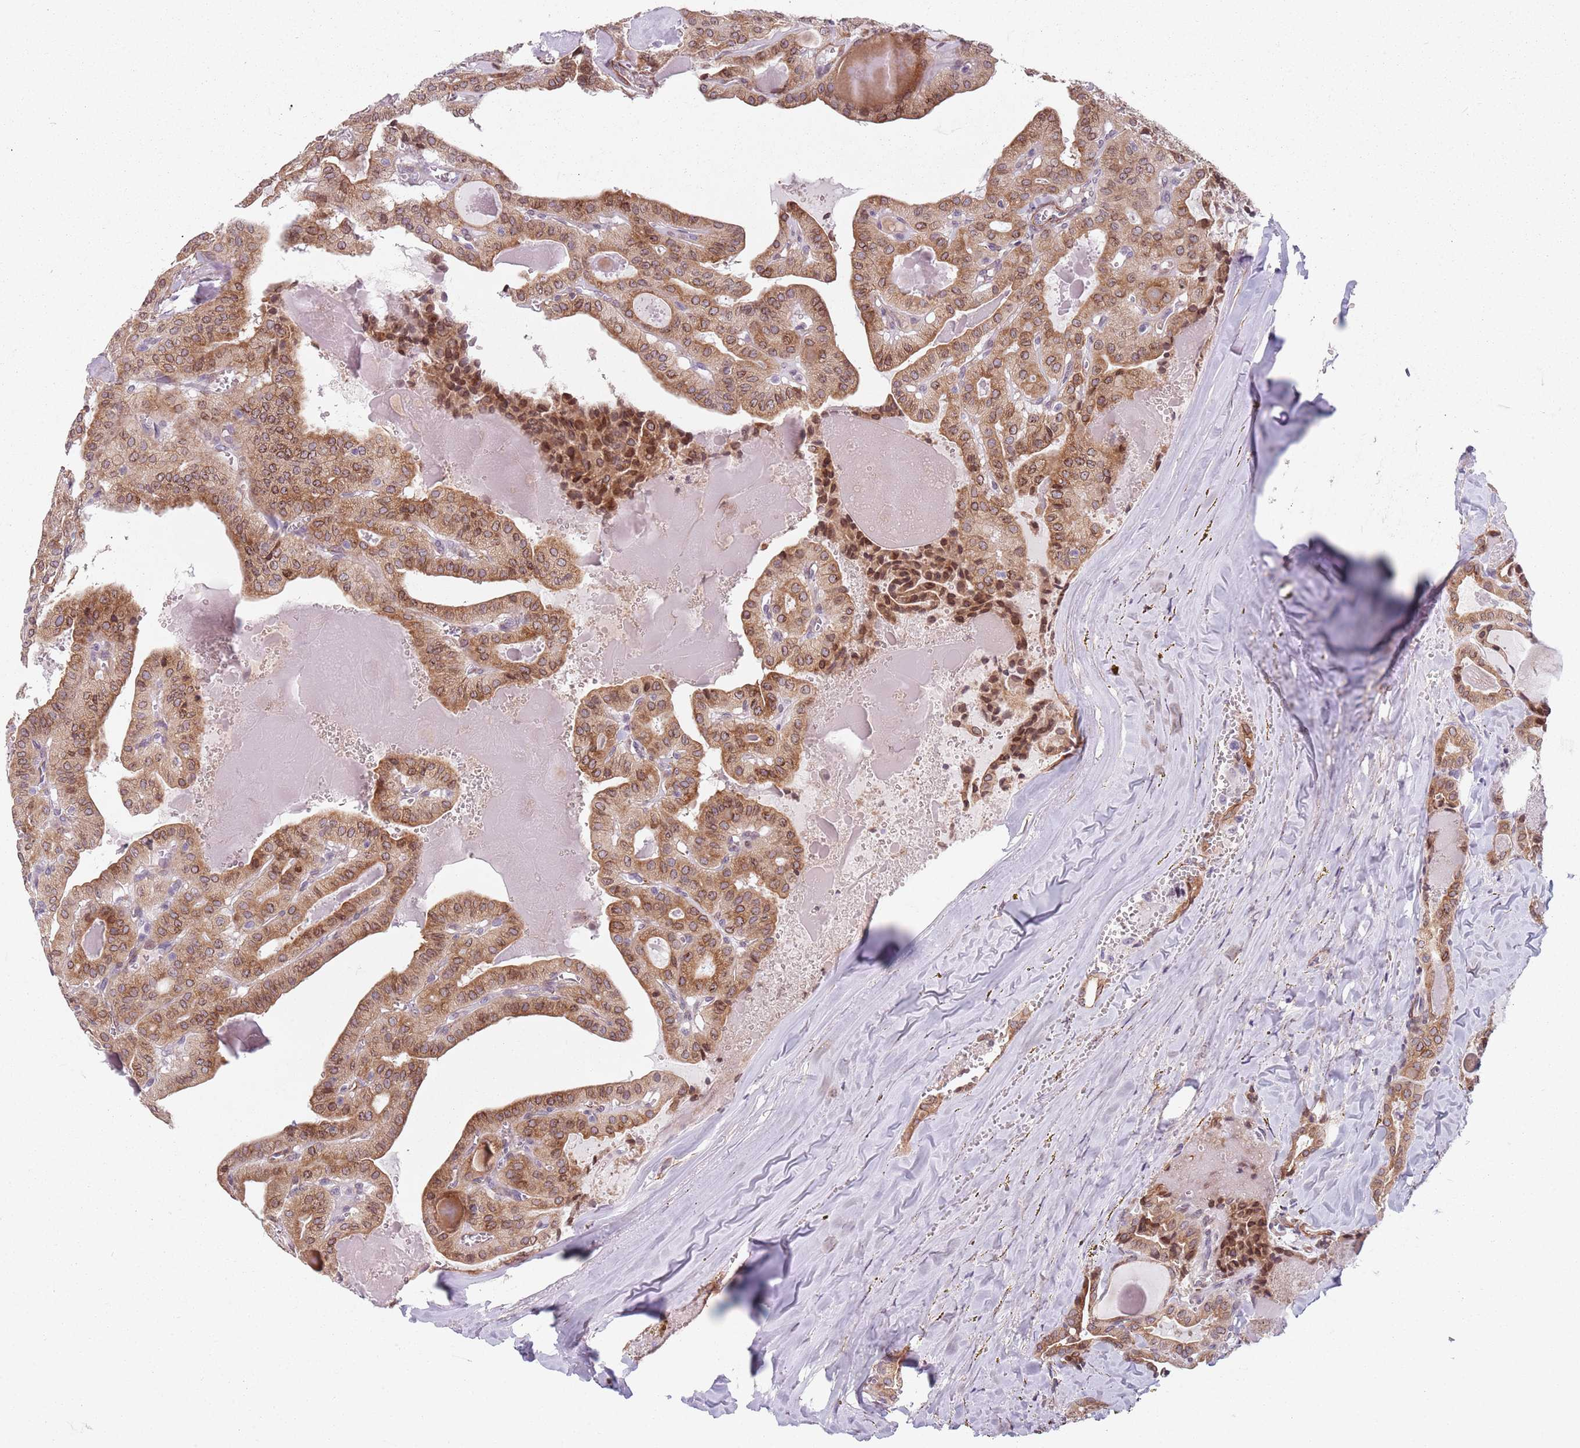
{"staining": {"intensity": "moderate", "quantity": ">75%", "location": "cytoplasmic/membranous"}, "tissue": "thyroid cancer", "cell_type": "Tumor cells", "image_type": "cancer", "snomed": [{"axis": "morphology", "description": "Papillary adenocarcinoma, NOS"}, {"axis": "topography", "description": "Thyroid gland"}], "caption": "A medium amount of moderate cytoplasmic/membranous positivity is appreciated in approximately >75% of tumor cells in thyroid papillary adenocarcinoma tissue.", "gene": "TMC4", "patient": {"sex": "male", "age": 52}}